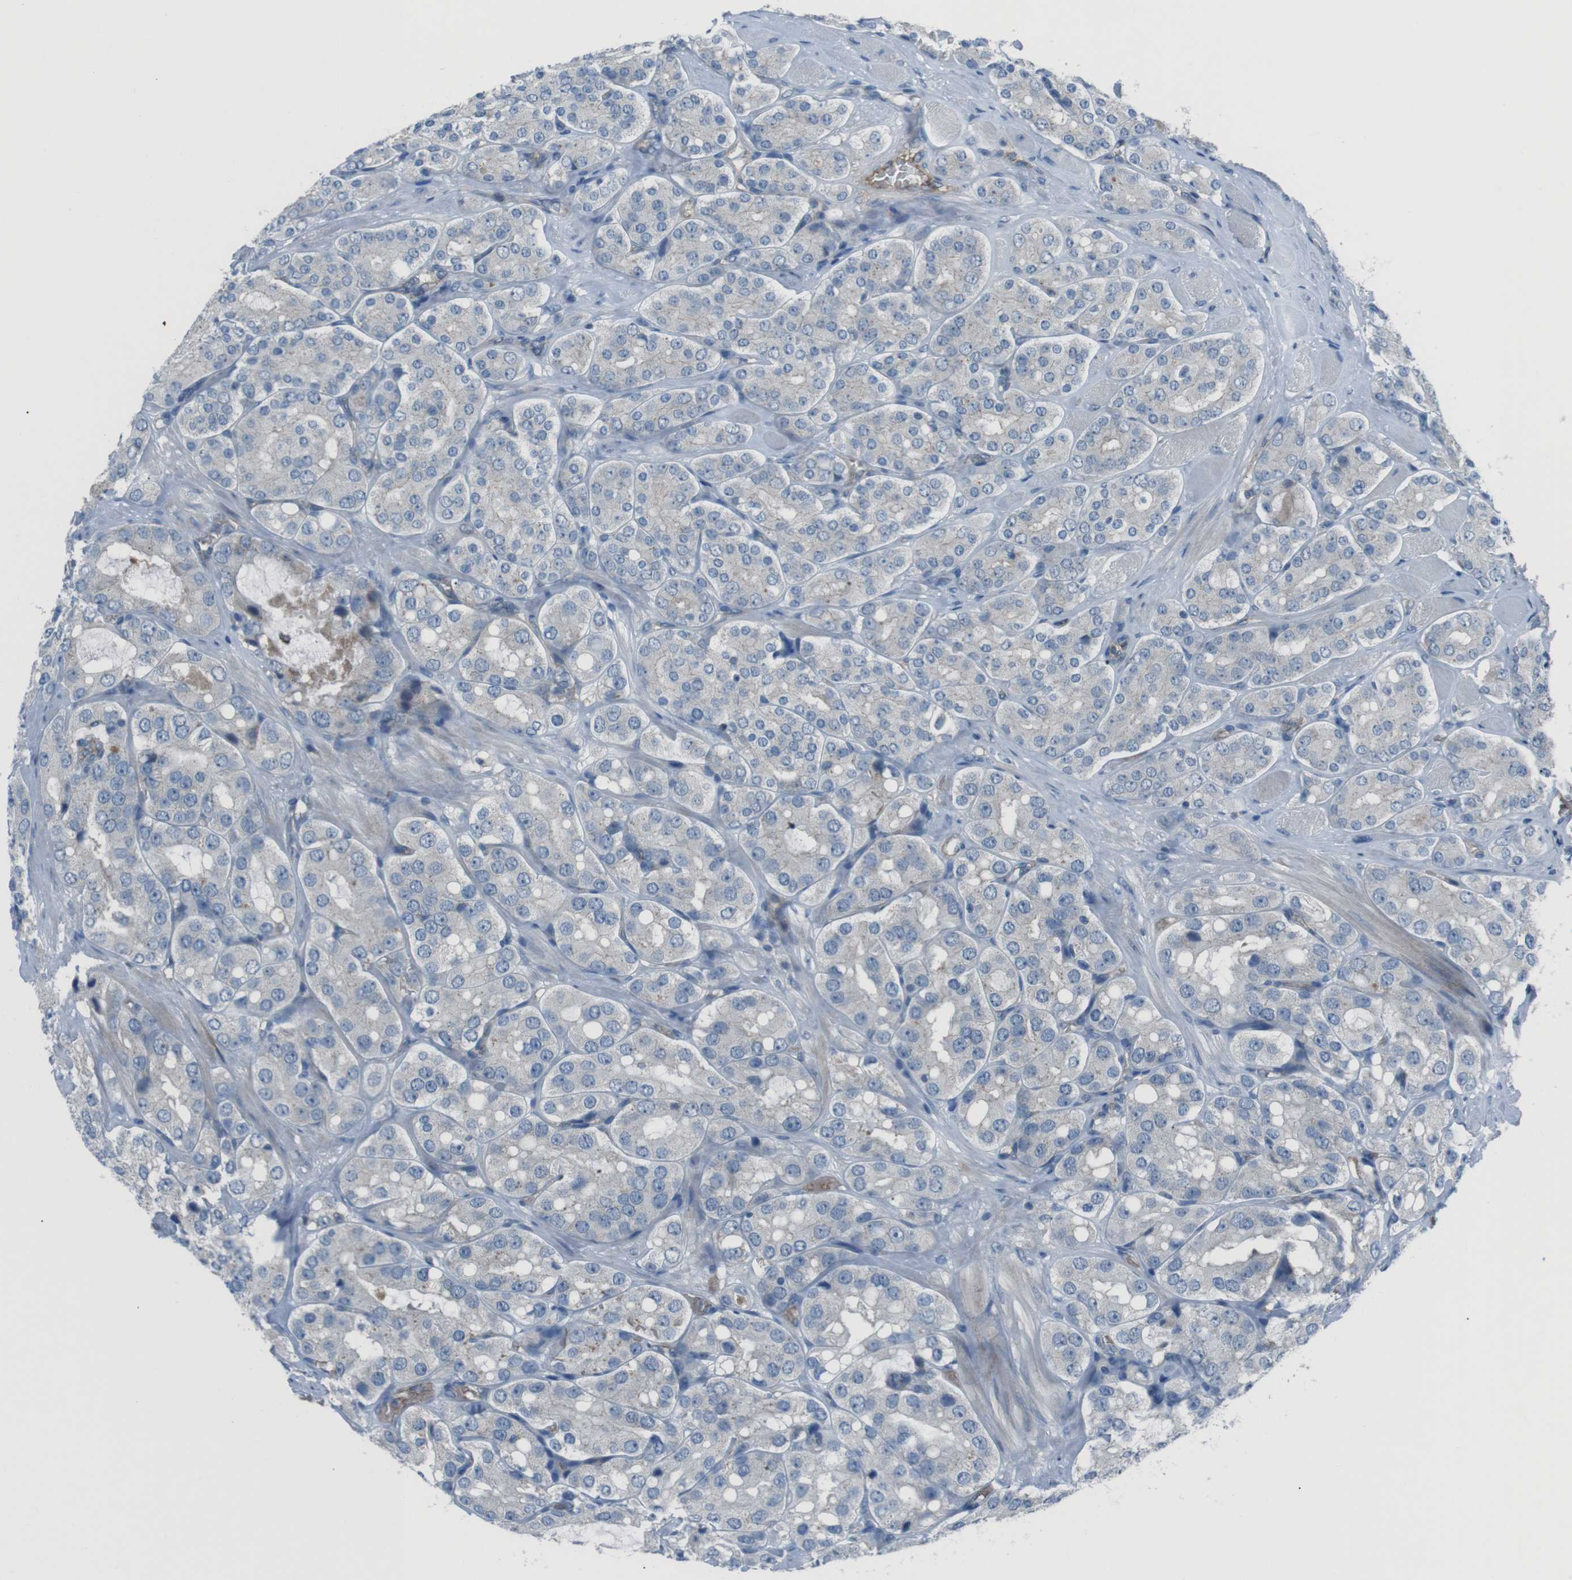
{"staining": {"intensity": "negative", "quantity": "none", "location": "none"}, "tissue": "prostate cancer", "cell_type": "Tumor cells", "image_type": "cancer", "snomed": [{"axis": "morphology", "description": "Adenocarcinoma, High grade"}, {"axis": "topography", "description": "Prostate"}], "caption": "This is an immunohistochemistry micrograph of prostate high-grade adenocarcinoma. There is no positivity in tumor cells.", "gene": "SPTA1", "patient": {"sex": "male", "age": 65}}